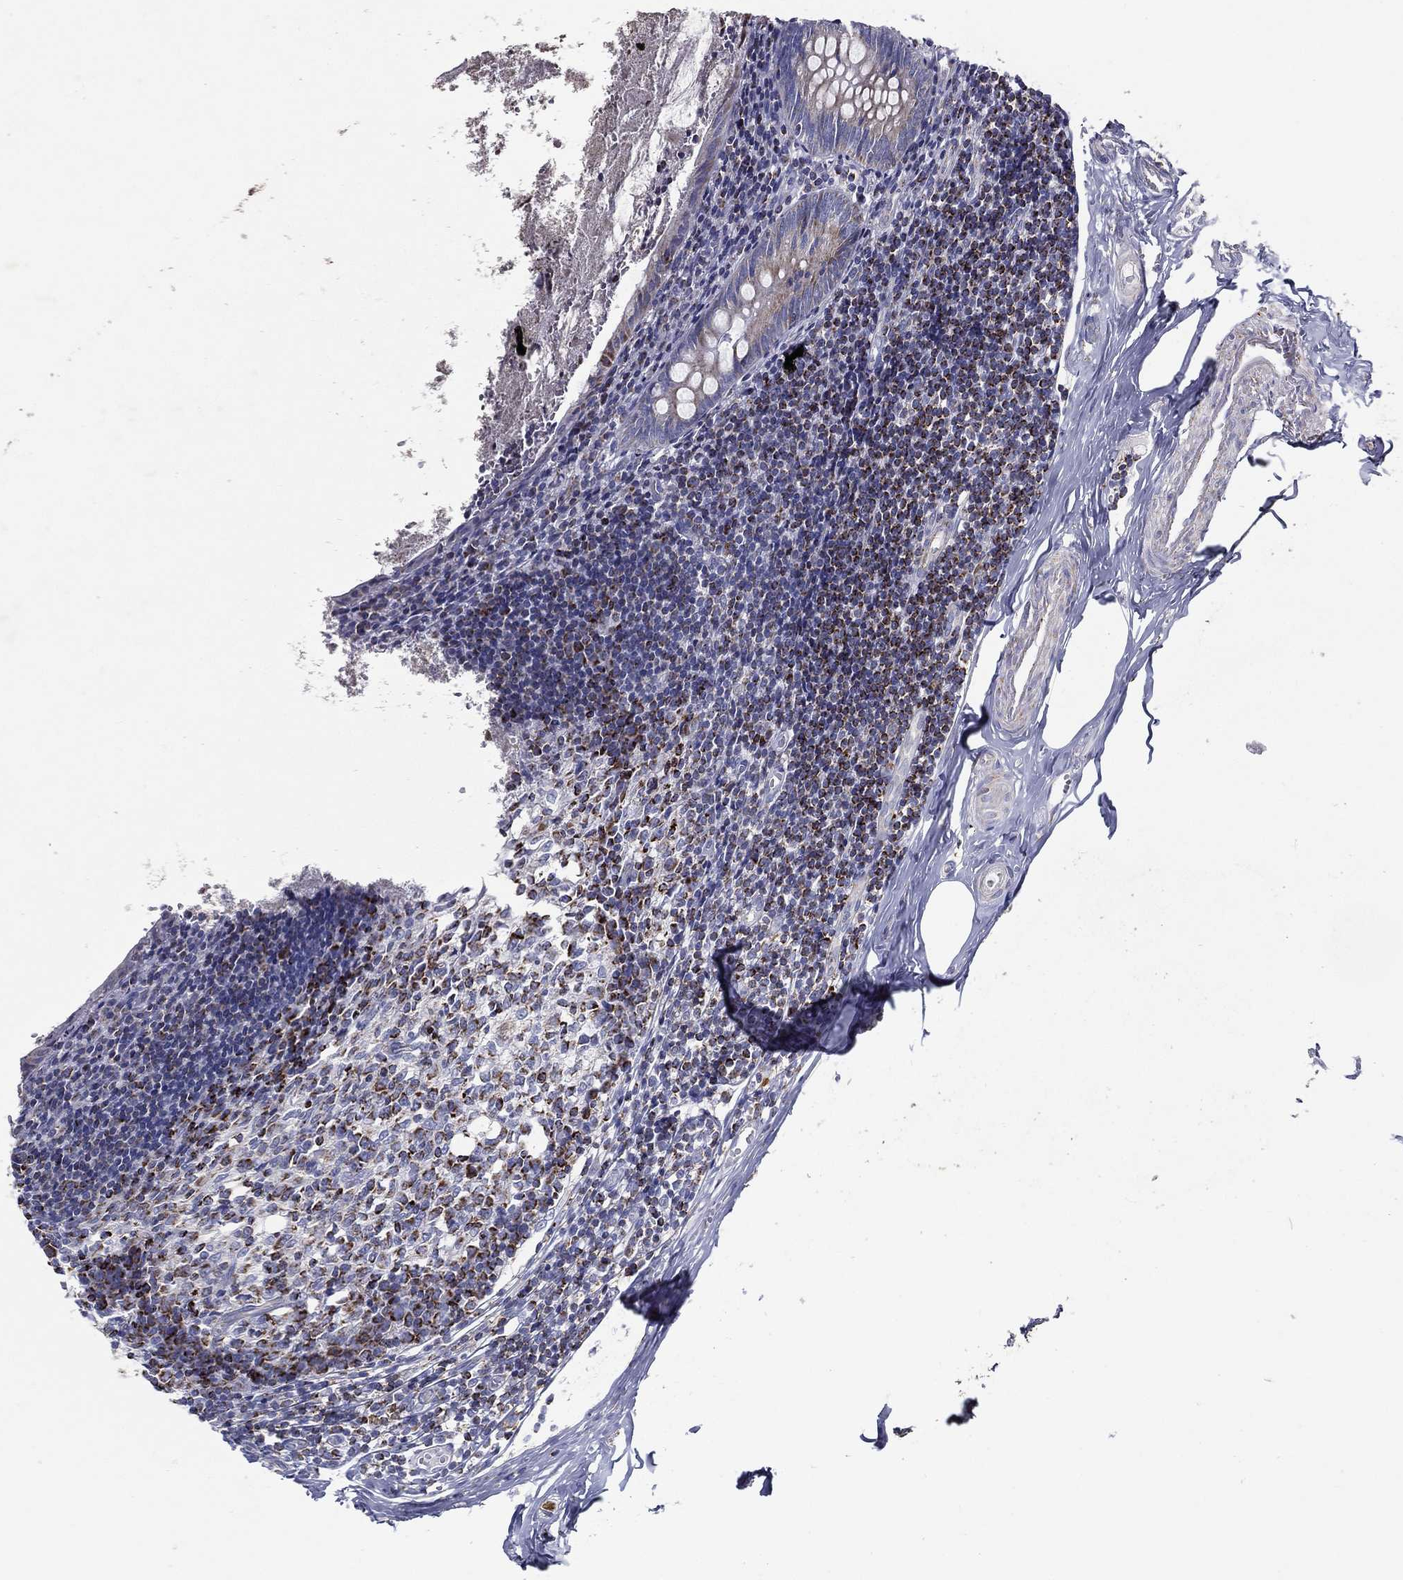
{"staining": {"intensity": "moderate", "quantity": "<25%", "location": "cytoplasmic/membranous"}, "tissue": "appendix", "cell_type": "Glandular cells", "image_type": "normal", "snomed": [{"axis": "morphology", "description": "Normal tissue, NOS"}, {"axis": "topography", "description": "Appendix"}], "caption": "Protein positivity by immunohistochemistry (IHC) exhibits moderate cytoplasmic/membranous staining in approximately <25% of glandular cells in normal appendix.", "gene": "SFXN1", "patient": {"sex": "female", "age": 23}}